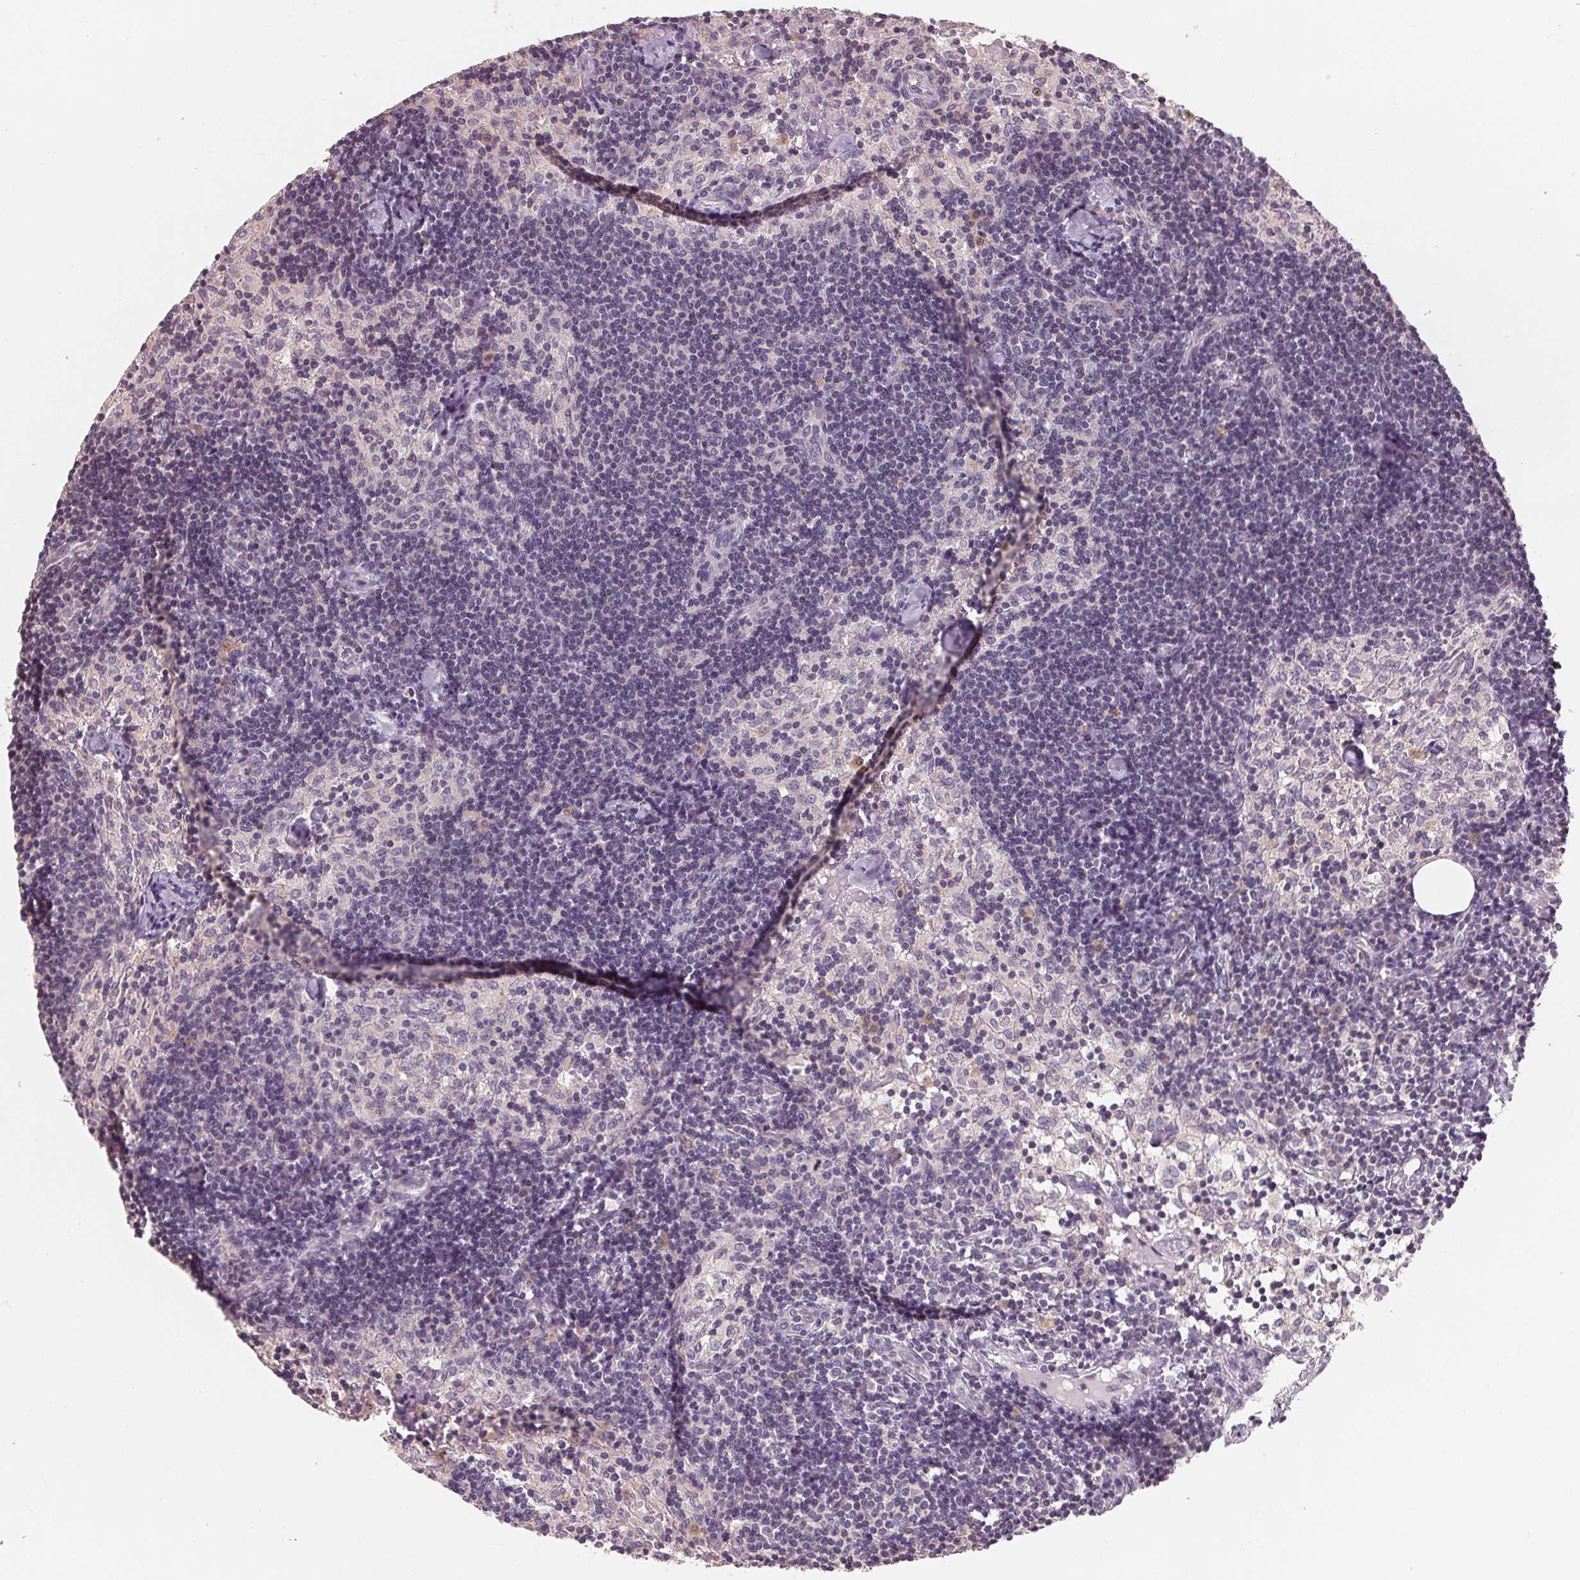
{"staining": {"intensity": "weak", "quantity": "<25%", "location": "cytoplasmic/membranous"}, "tissue": "lymph node", "cell_type": "Germinal center cells", "image_type": "normal", "snomed": [{"axis": "morphology", "description": "Normal tissue, NOS"}, {"axis": "topography", "description": "Lymph node"}], "caption": "Lymph node stained for a protein using IHC shows no staining germinal center cells.", "gene": "AQP8", "patient": {"sex": "female", "age": 69}}